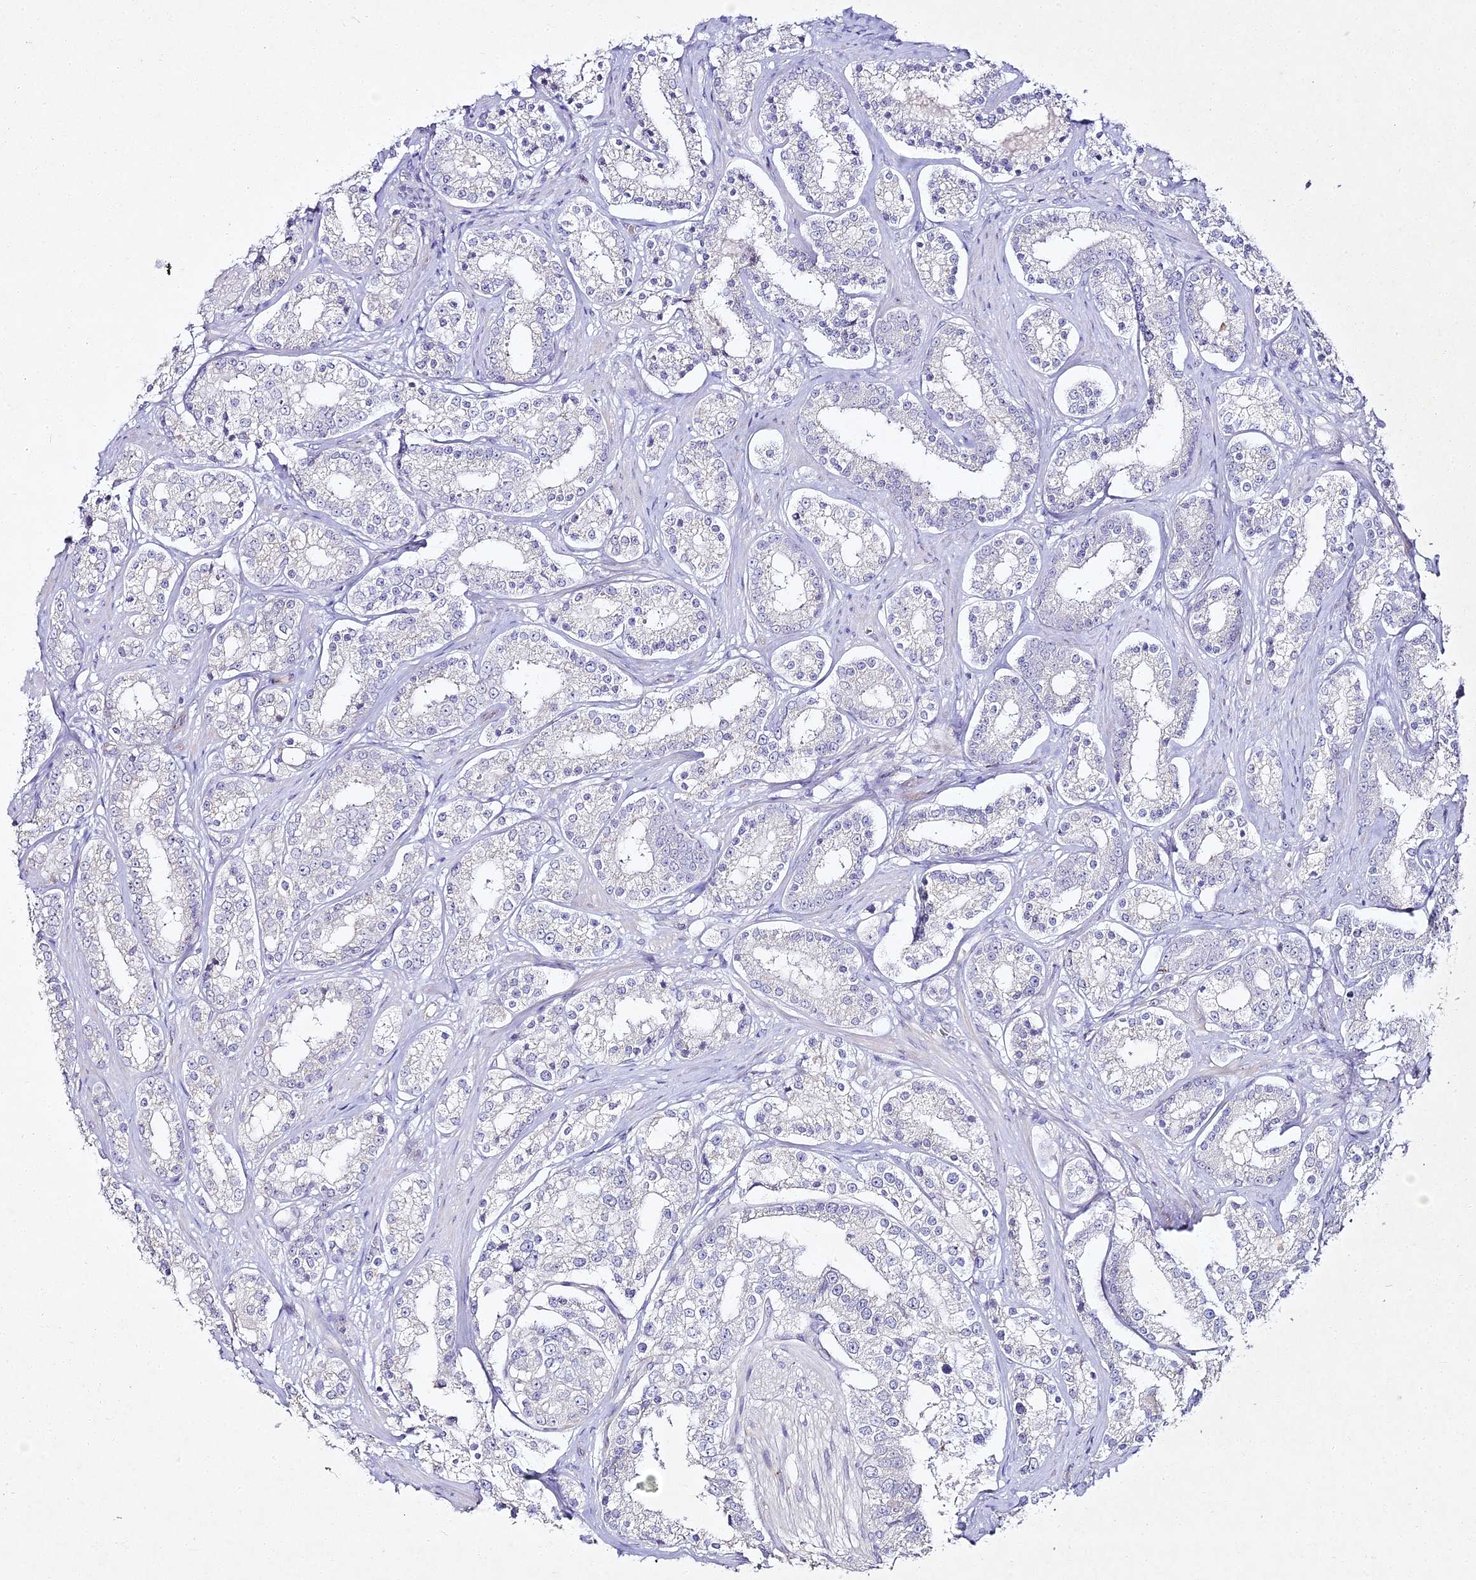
{"staining": {"intensity": "negative", "quantity": "none", "location": "none"}, "tissue": "prostate cancer", "cell_type": "Tumor cells", "image_type": "cancer", "snomed": [{"axis": "morphology", "description": "Normal tissue, NOS"}, {"axis": "morphology", "description": "Adenocarcinoma, High grade"}, {"axis": "topography", "description": "Prostate"}], "caption": "A high-resolution photomicrograph shows immunohistochemistry (IHC) staining of prostate cancer, which displays no significant positivity in tumor cells.", "gene": "ALPG", "patient": {"sex": "male", "age": 83}}